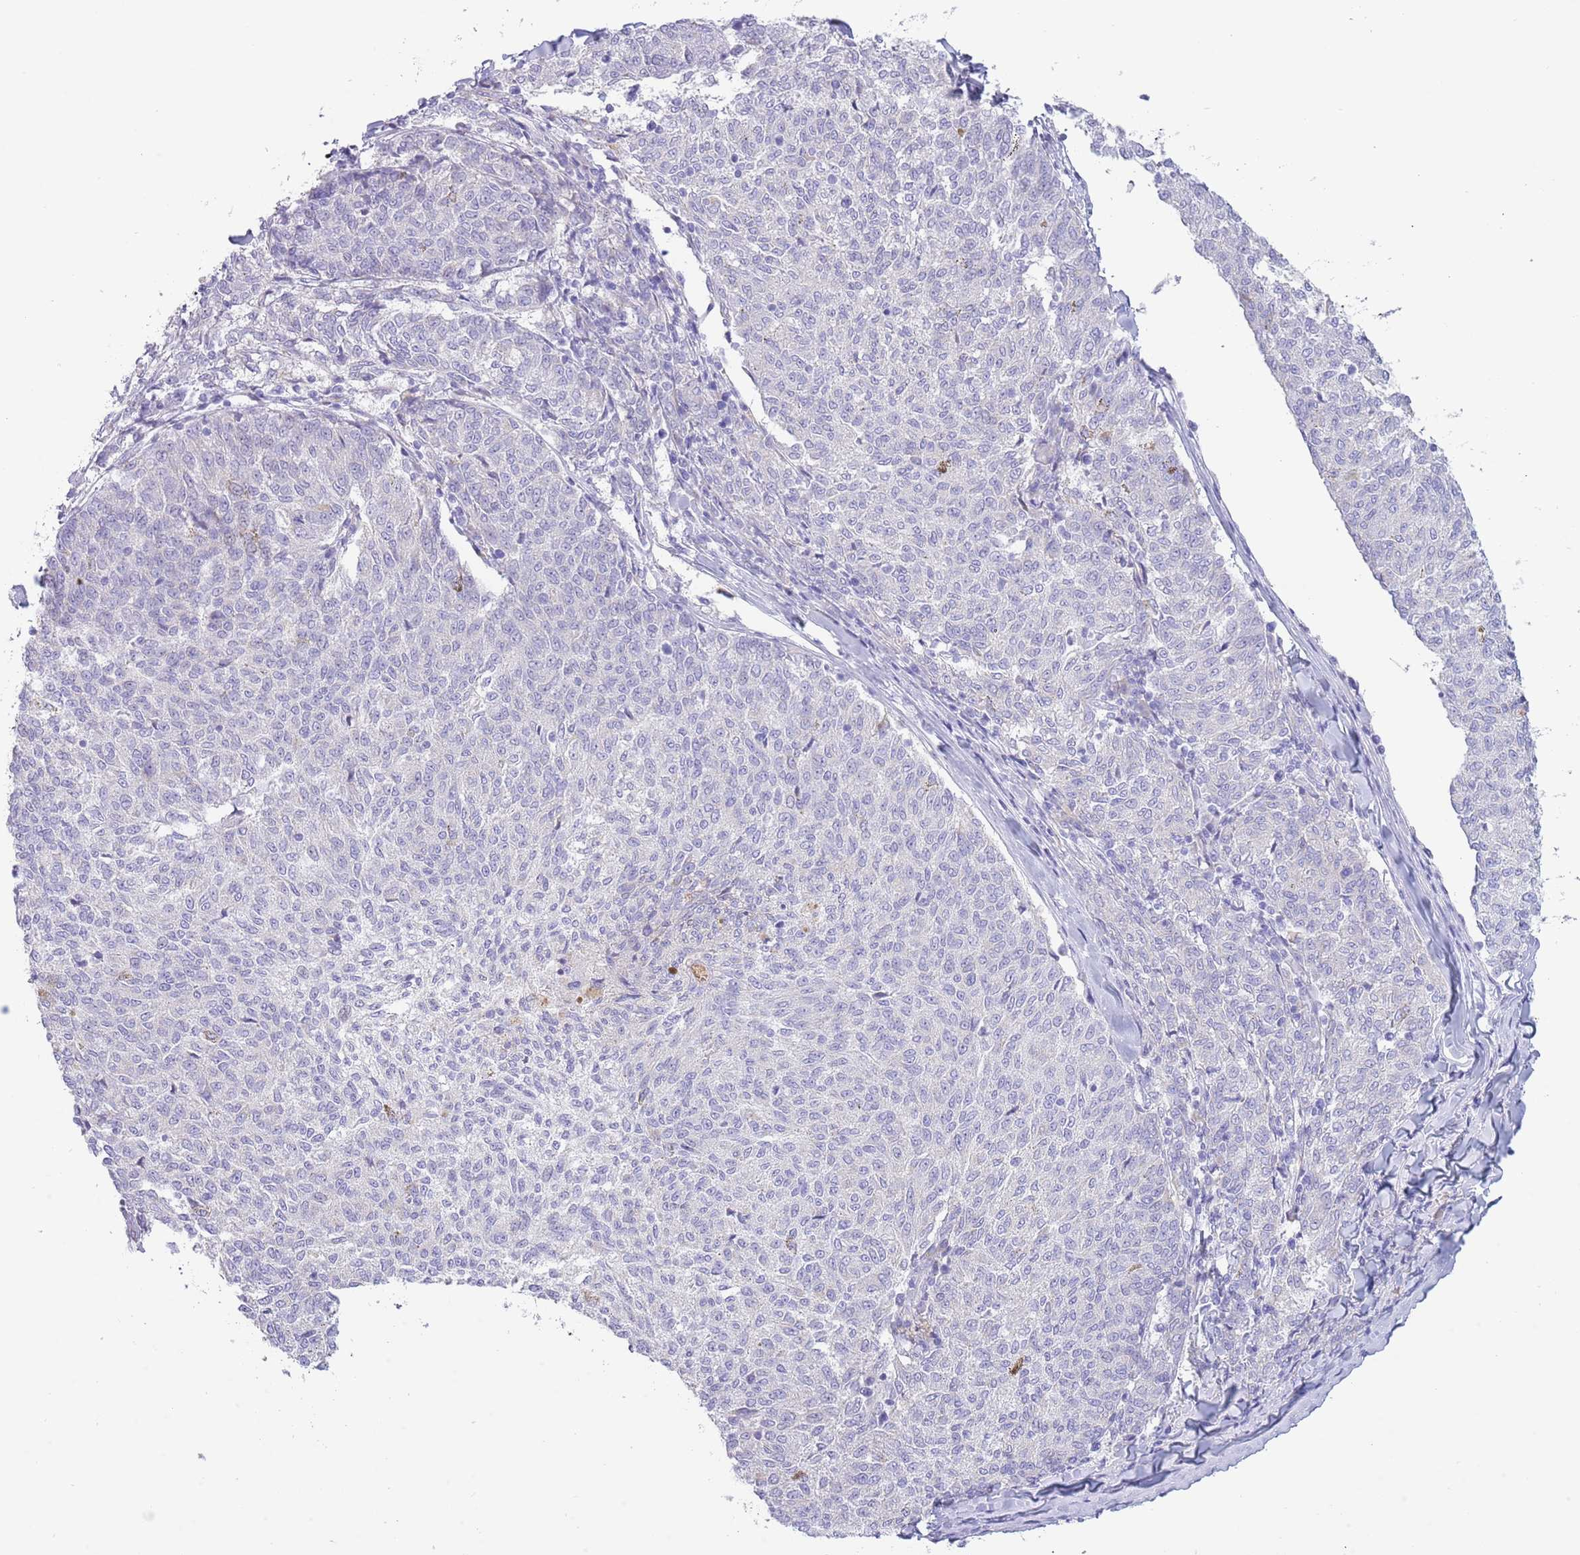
{"staining": {"intensity": "negative", "quantity": "none", "location": "none"}, "tissue": "melanoma", "cell_type": "Tumor cells", "image_type": "cancer", "snomed": [{"axis": "morphology", "description": "Malignant melanoma, NOS"}, {"axis": "topography", "description": "Skin"}], "caption": "Tumor cells are negative for protein expression in human melanoma.", "gene": "ACR", "patient": {"sex": "female", "age": 72}}